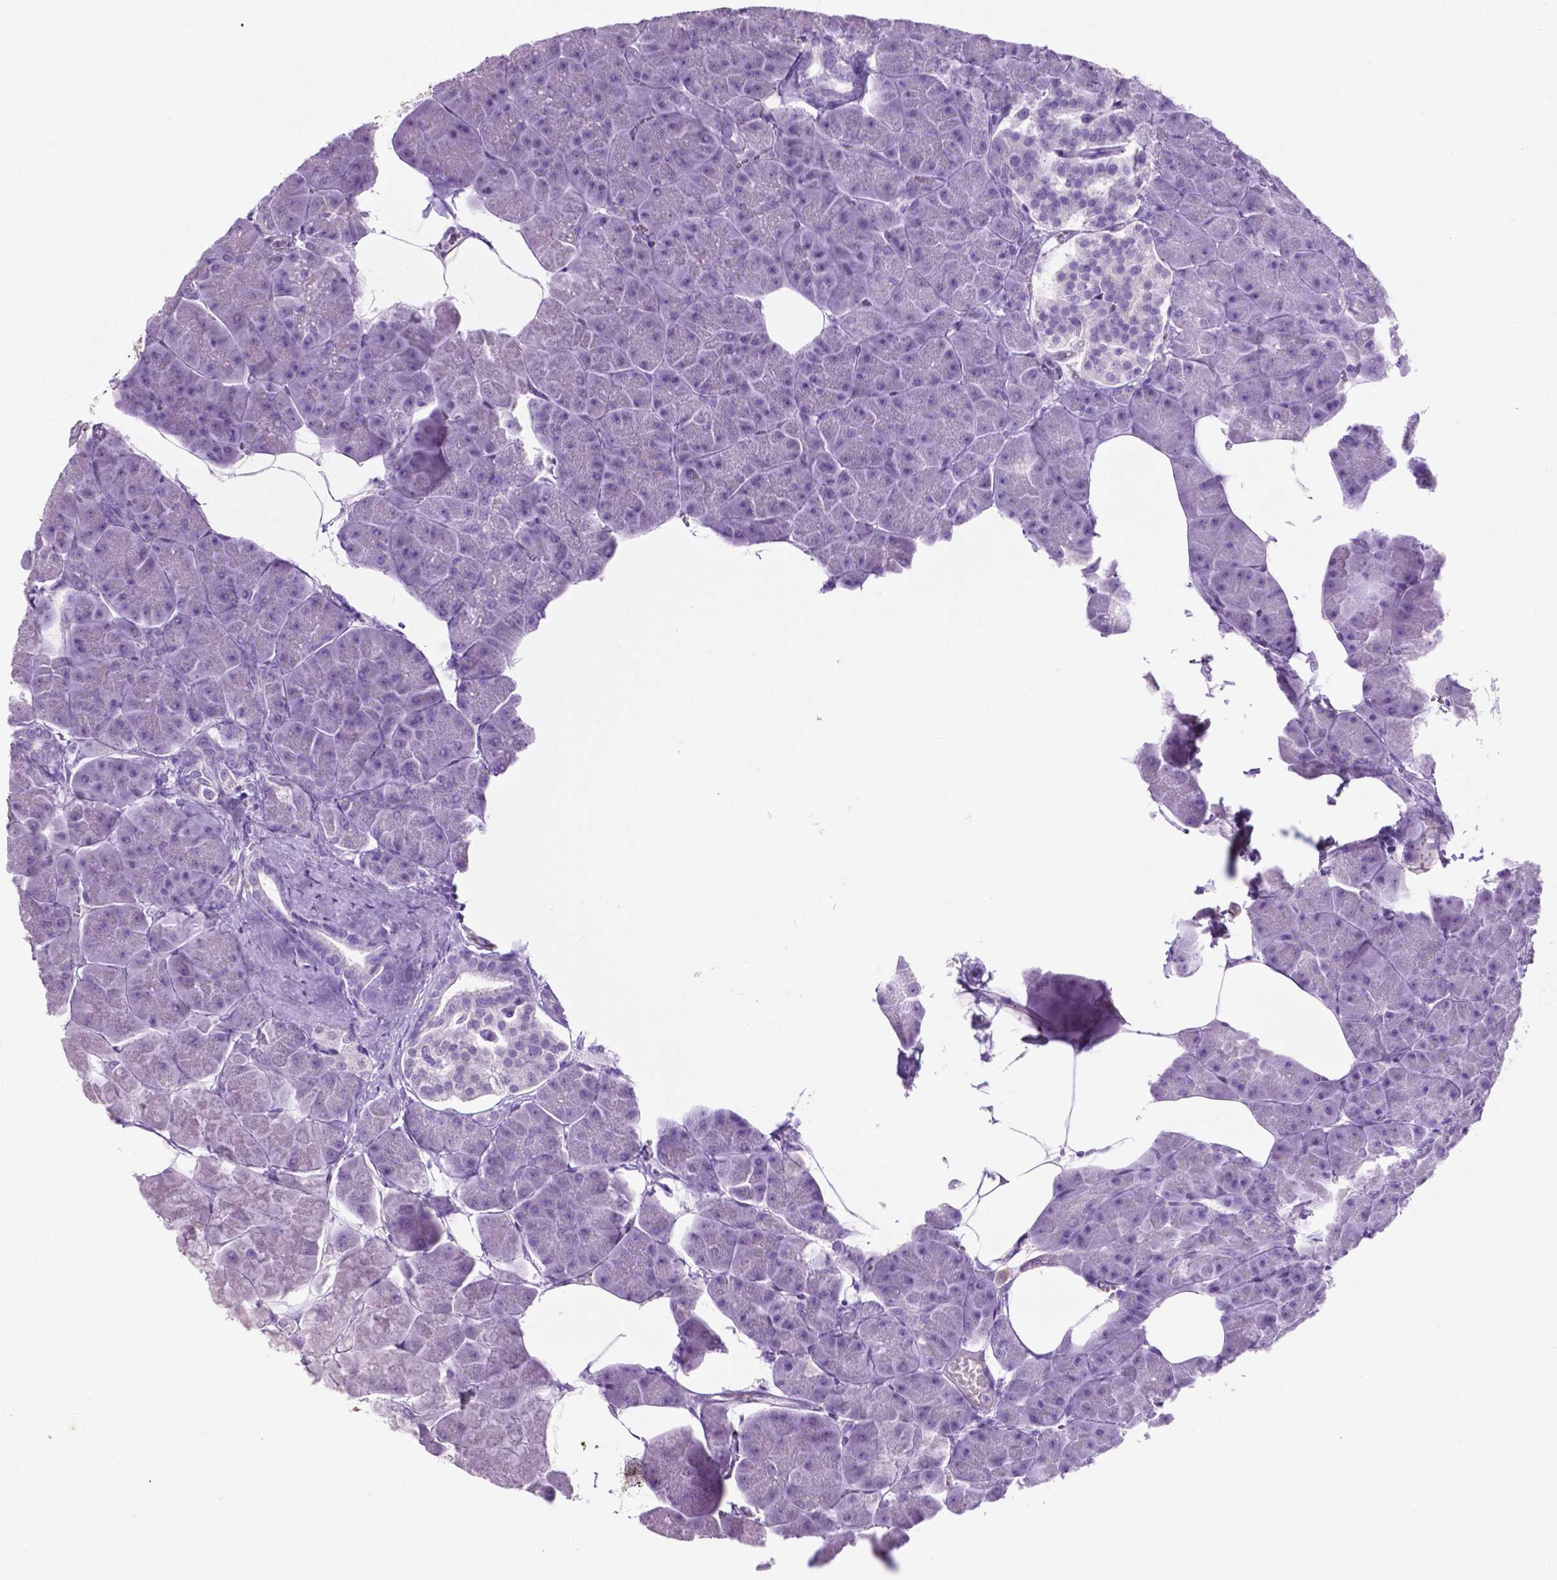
{"staining": {"intensity": "negative", "quantity": "none", "location": "none"}, "tissue": "pancreas", "cell_type": "Exocrine glandular cells", "image_type": "normal", "snomed": [{"axis": "morphology", "description": "Normal tissue, NOS"}, {"axis": "topography", "description": "Adipose tissue"}, {"axis": "topography", "description": "Pancreas"}, {"axis": "topography", "description": "Peripheral nerve tissue"}], "caption": "The photomicrograph demonstrates no significant positivity in exocrine glandular cells of pancreas. The staining was performed using DAB to visualize the protein expression in brown, while the nuclei were stained in blue with hematoxylin (Magnification: 20x).", "gene": "PHGR1", "patient": {"sex": "female", "age": 58}}